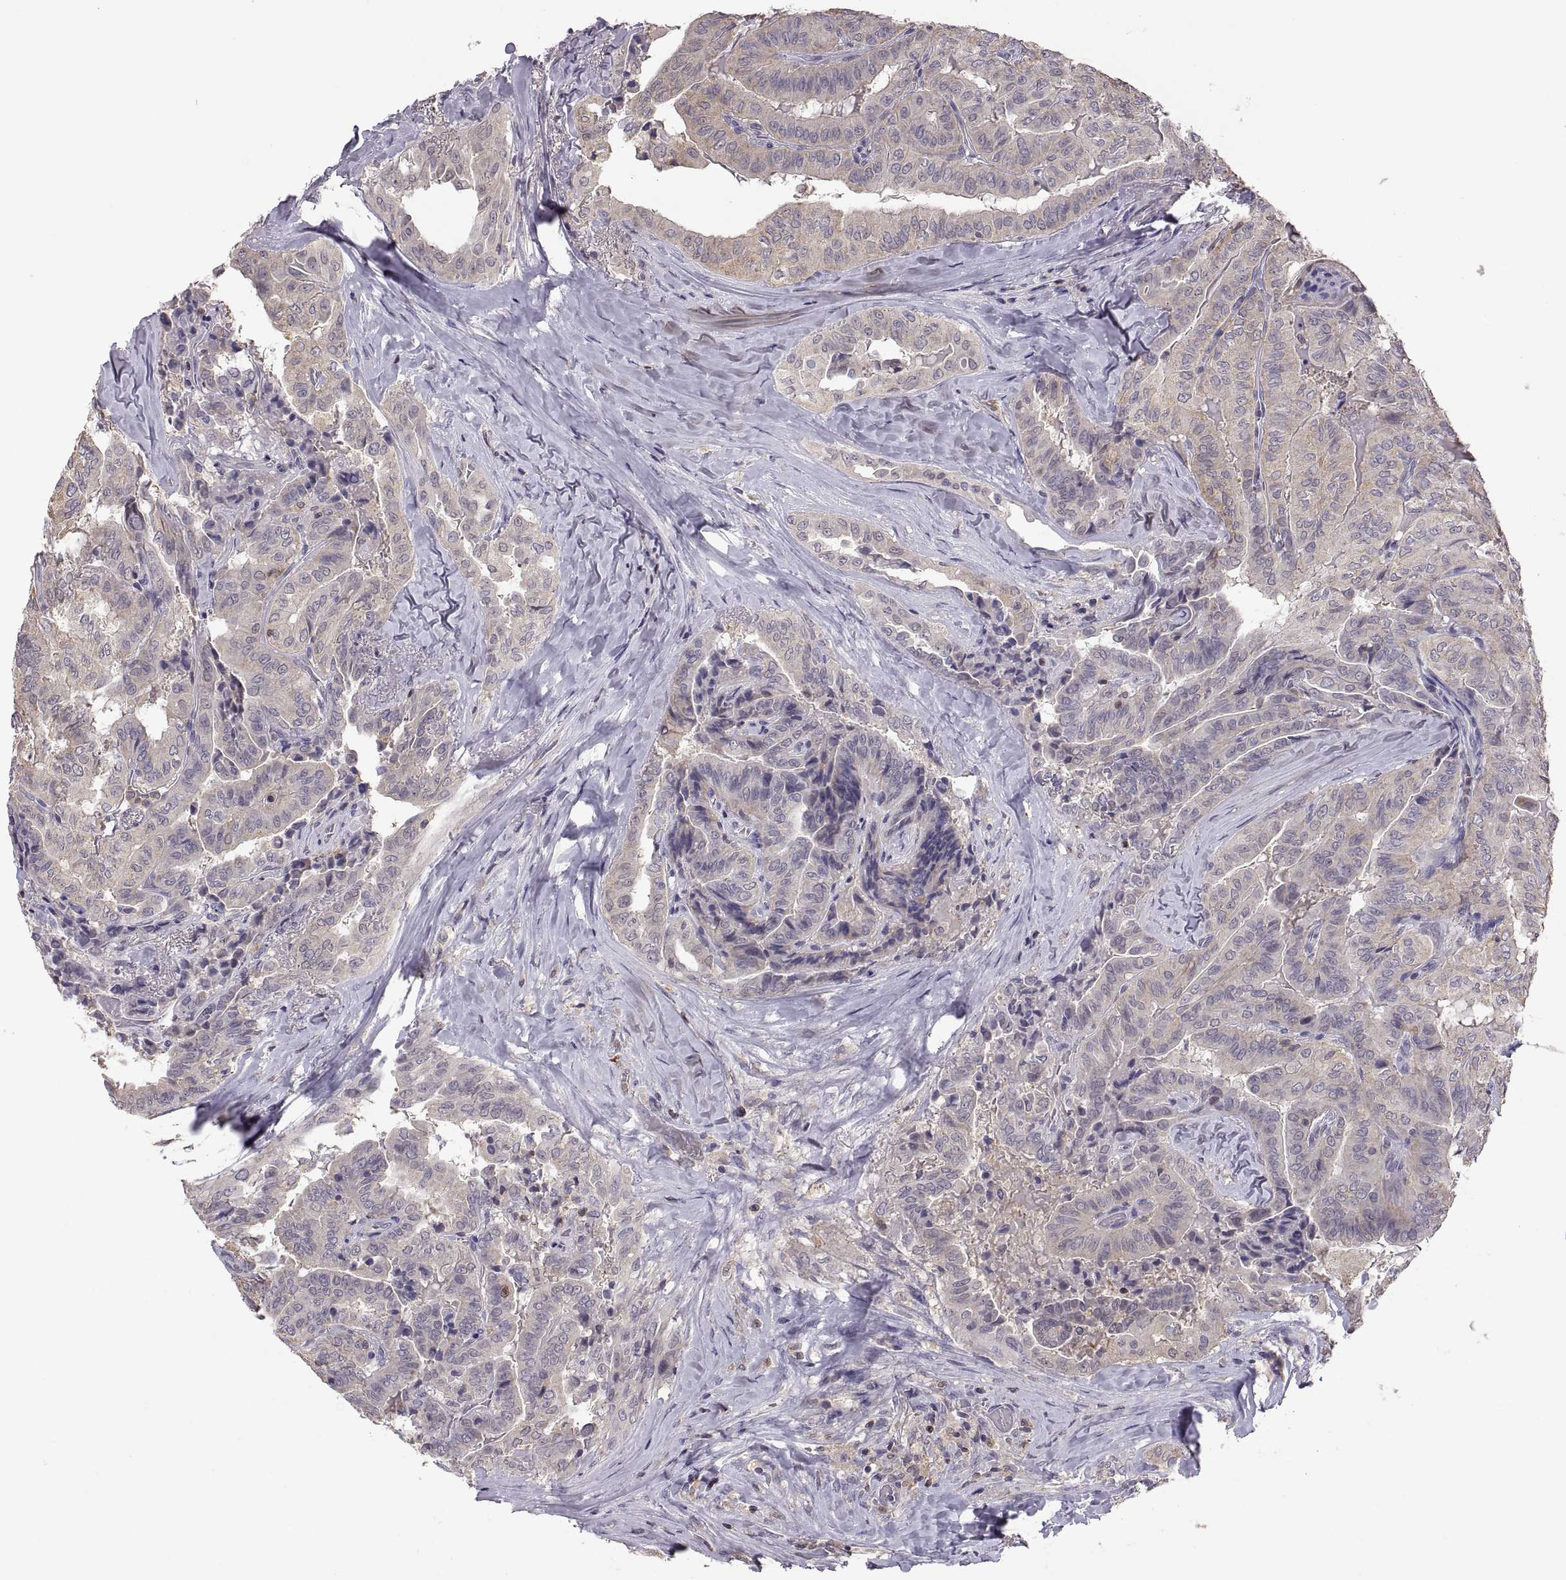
{"staining": {"intensity": "negative", "quantity": "none", "location": "none"}, "tissue": "thyroid cancer", "cell_type": "Tumor cells", "image_type": "cancer", "snomed": [{"axis": "morphology", "description": "Papillary adenocarcinoma, NOS"}, {"axis": "topography", "description": "Thyroid gland"}], "caption": "High magnification brightfield microscopy of thyroid cancer stained with DAB (3,3'-diaminobenzidine) (brown) and counterstained with hematoxylin (blue): tumor cells show no significant staining.", "gene": "FGF9", "patient": {"sex": "female", "age": 68}}